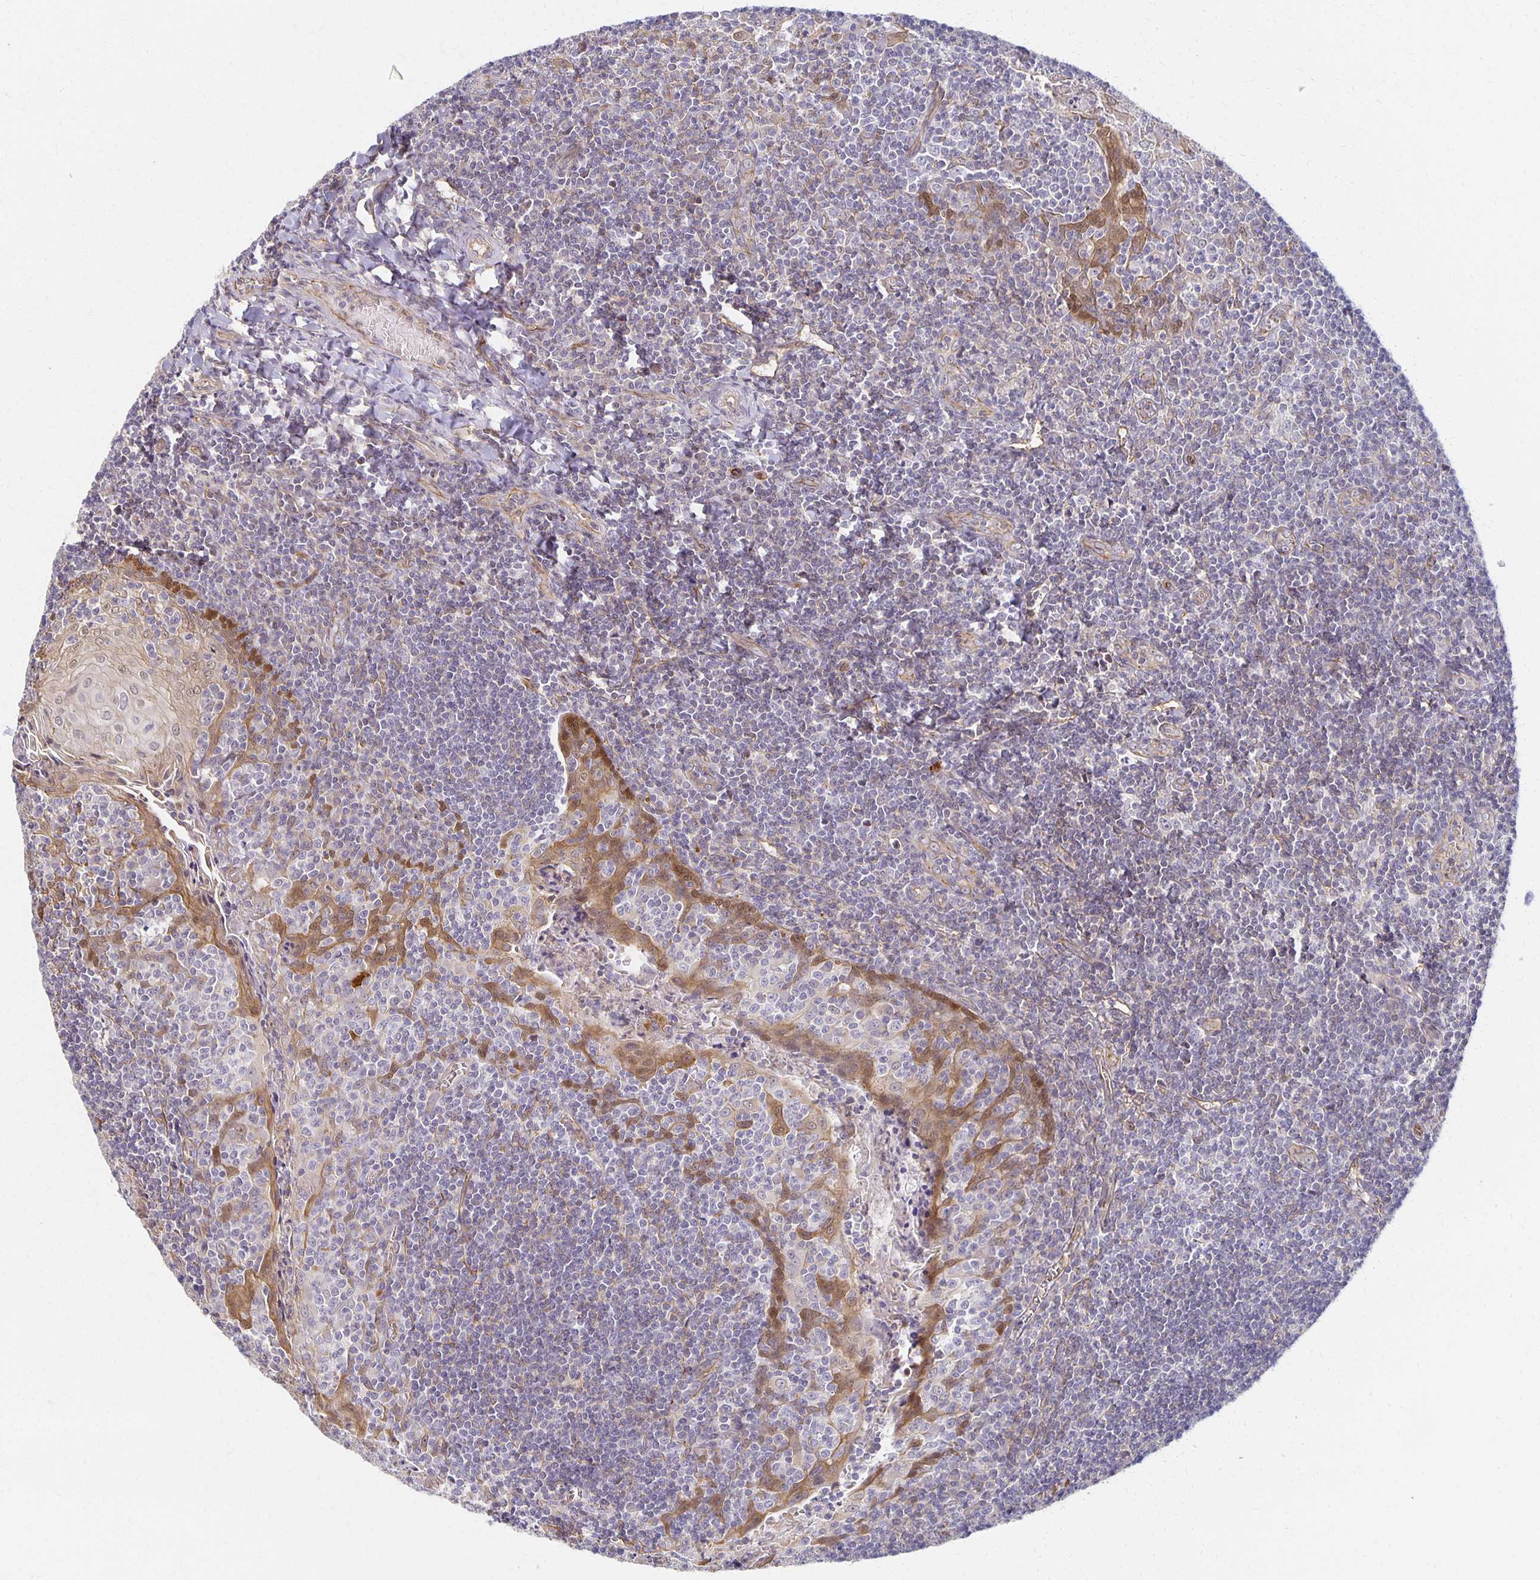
{"staining": {"intensity": "weak", "quantity": "<25%", "location": "cytoplasmic/membranous"}, "tissue": "tonsil", "cell_type": "Germinal center cells", "image_type": "normal", "snomed": [{"axis": "morphology", "description": "Normal tissue, NOS"}, {"axis": "morphology", "description": "Inflammation, NOS"}, {"axis": "topography", "description": "Tonsil"}], "caption": "An image of tonsil stained for a protein reveals no brown staining in germinal center cells. (DAB immunohistochemistry visualized using brightfield microscopy, high magnification).", "gene": "SORL1", "patient": {"sex": "female", "age": 31}}